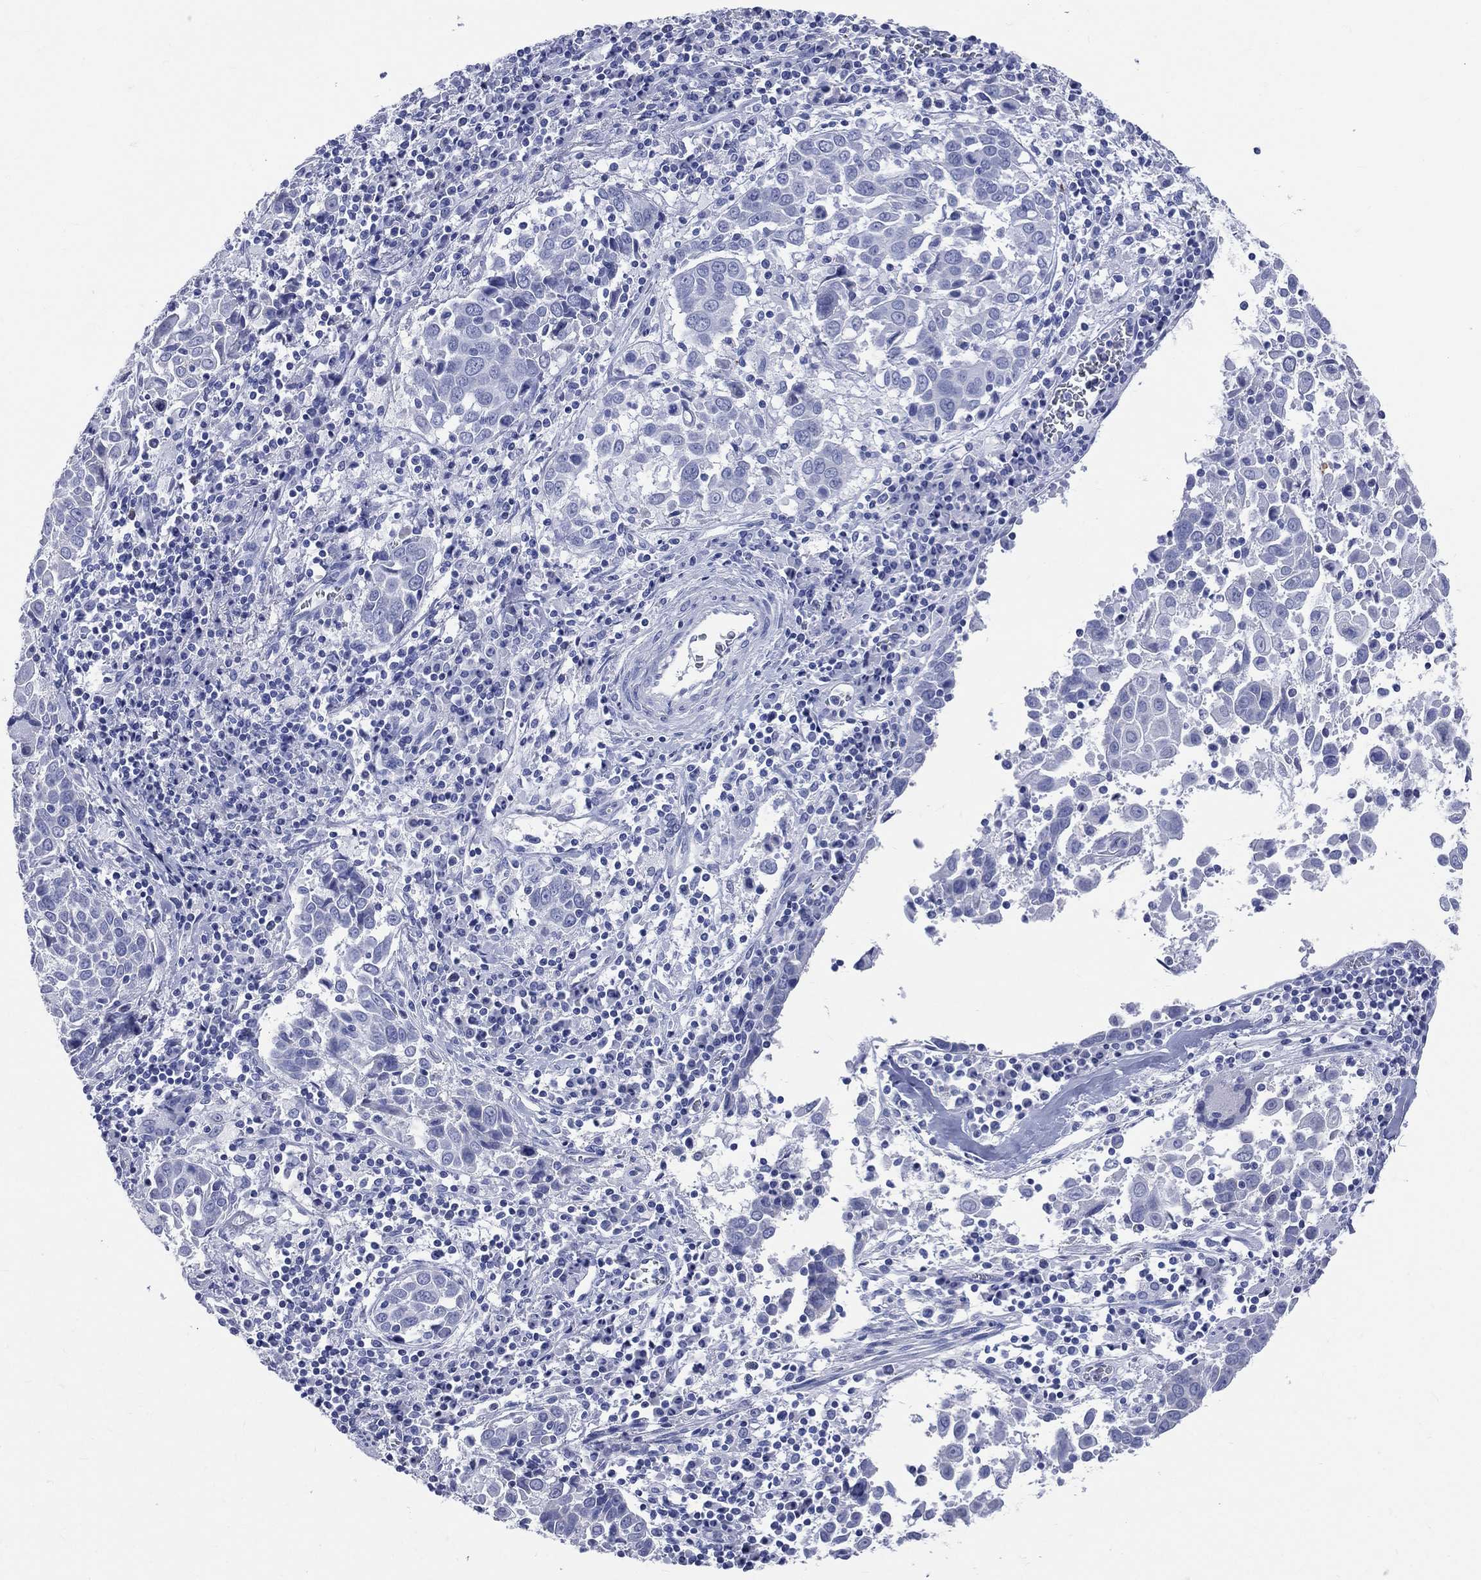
{"staining": {"intensity": "negative", "quantity": "none", "location": "none"}, "tissue": "lung cancer", "cell_type": "Tumor cells", "image_type": "cancer", "snomed": [{"axis": "morphology", "description": "Squamous cell carcinoma, NOS"}, {"axis": "topography", "description": "Lung"}], "caption": "Immunohistochemistry of lung squamous cell carcinoma exhibits no positivity in tumor cells.", "gene": "SYP", "patient": {"sex": "male", "age": 57}}